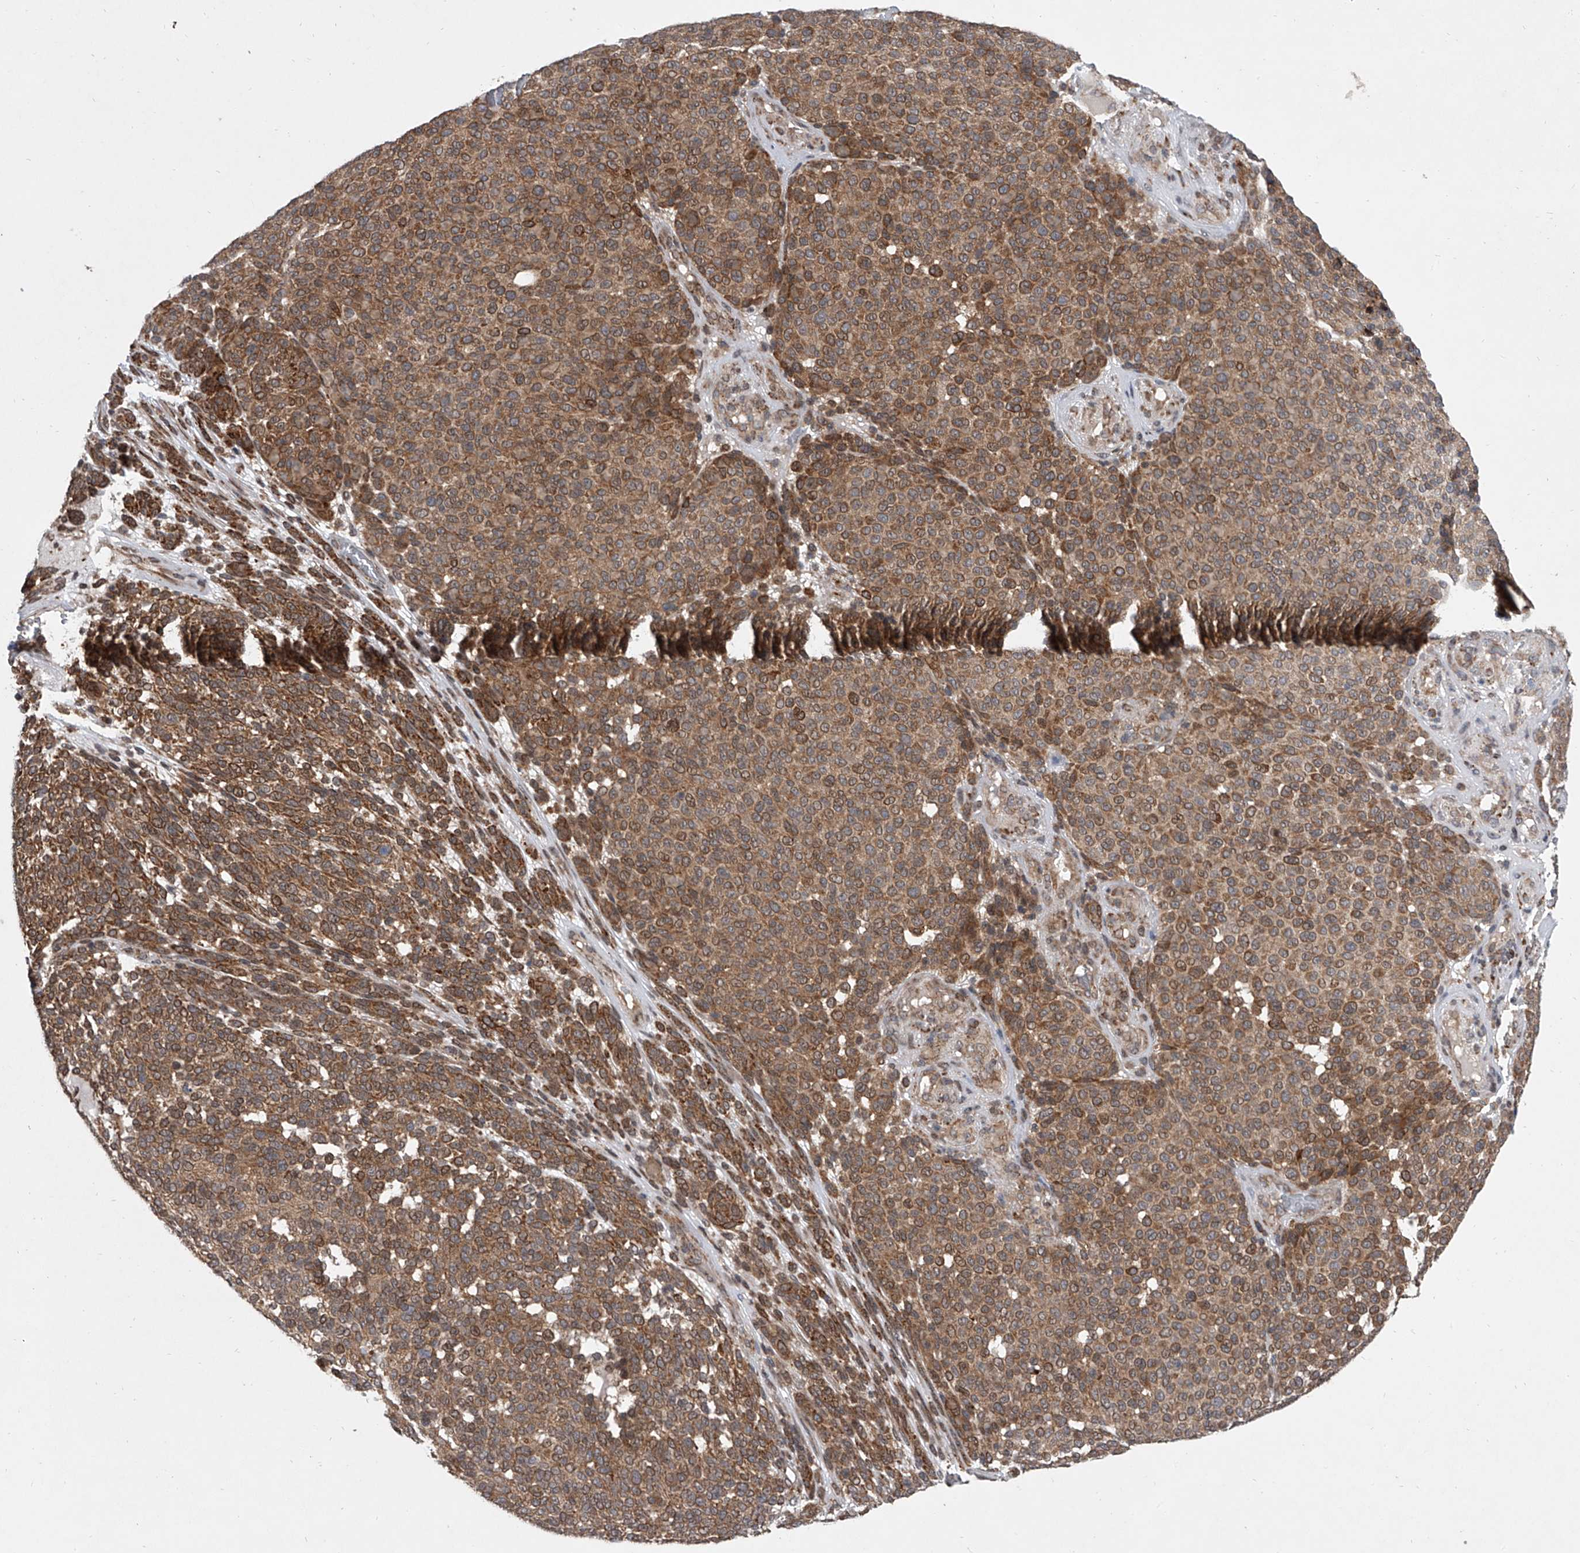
{"staining": {"intensity": "moderate", "quantity": ">75%", "location": "cytoplasmic/membranous"}, "tissue": "melanoma", "cell_type": "Tumor cells", "image_type": "cancer", "snomed": [{"axis": "morphology", "description": "Malignant melanoma, NOS"}, {"axis": "topography", "description": "Skin"}], "caption": "About >75% of tumor cells in human melanoma reveal moderate cytoplasmic/membranous protein expression as visualized by brown immunohistochemical staining.", "gene": "GEMIN8", "patient": {"sex": "male", "age": 49}}